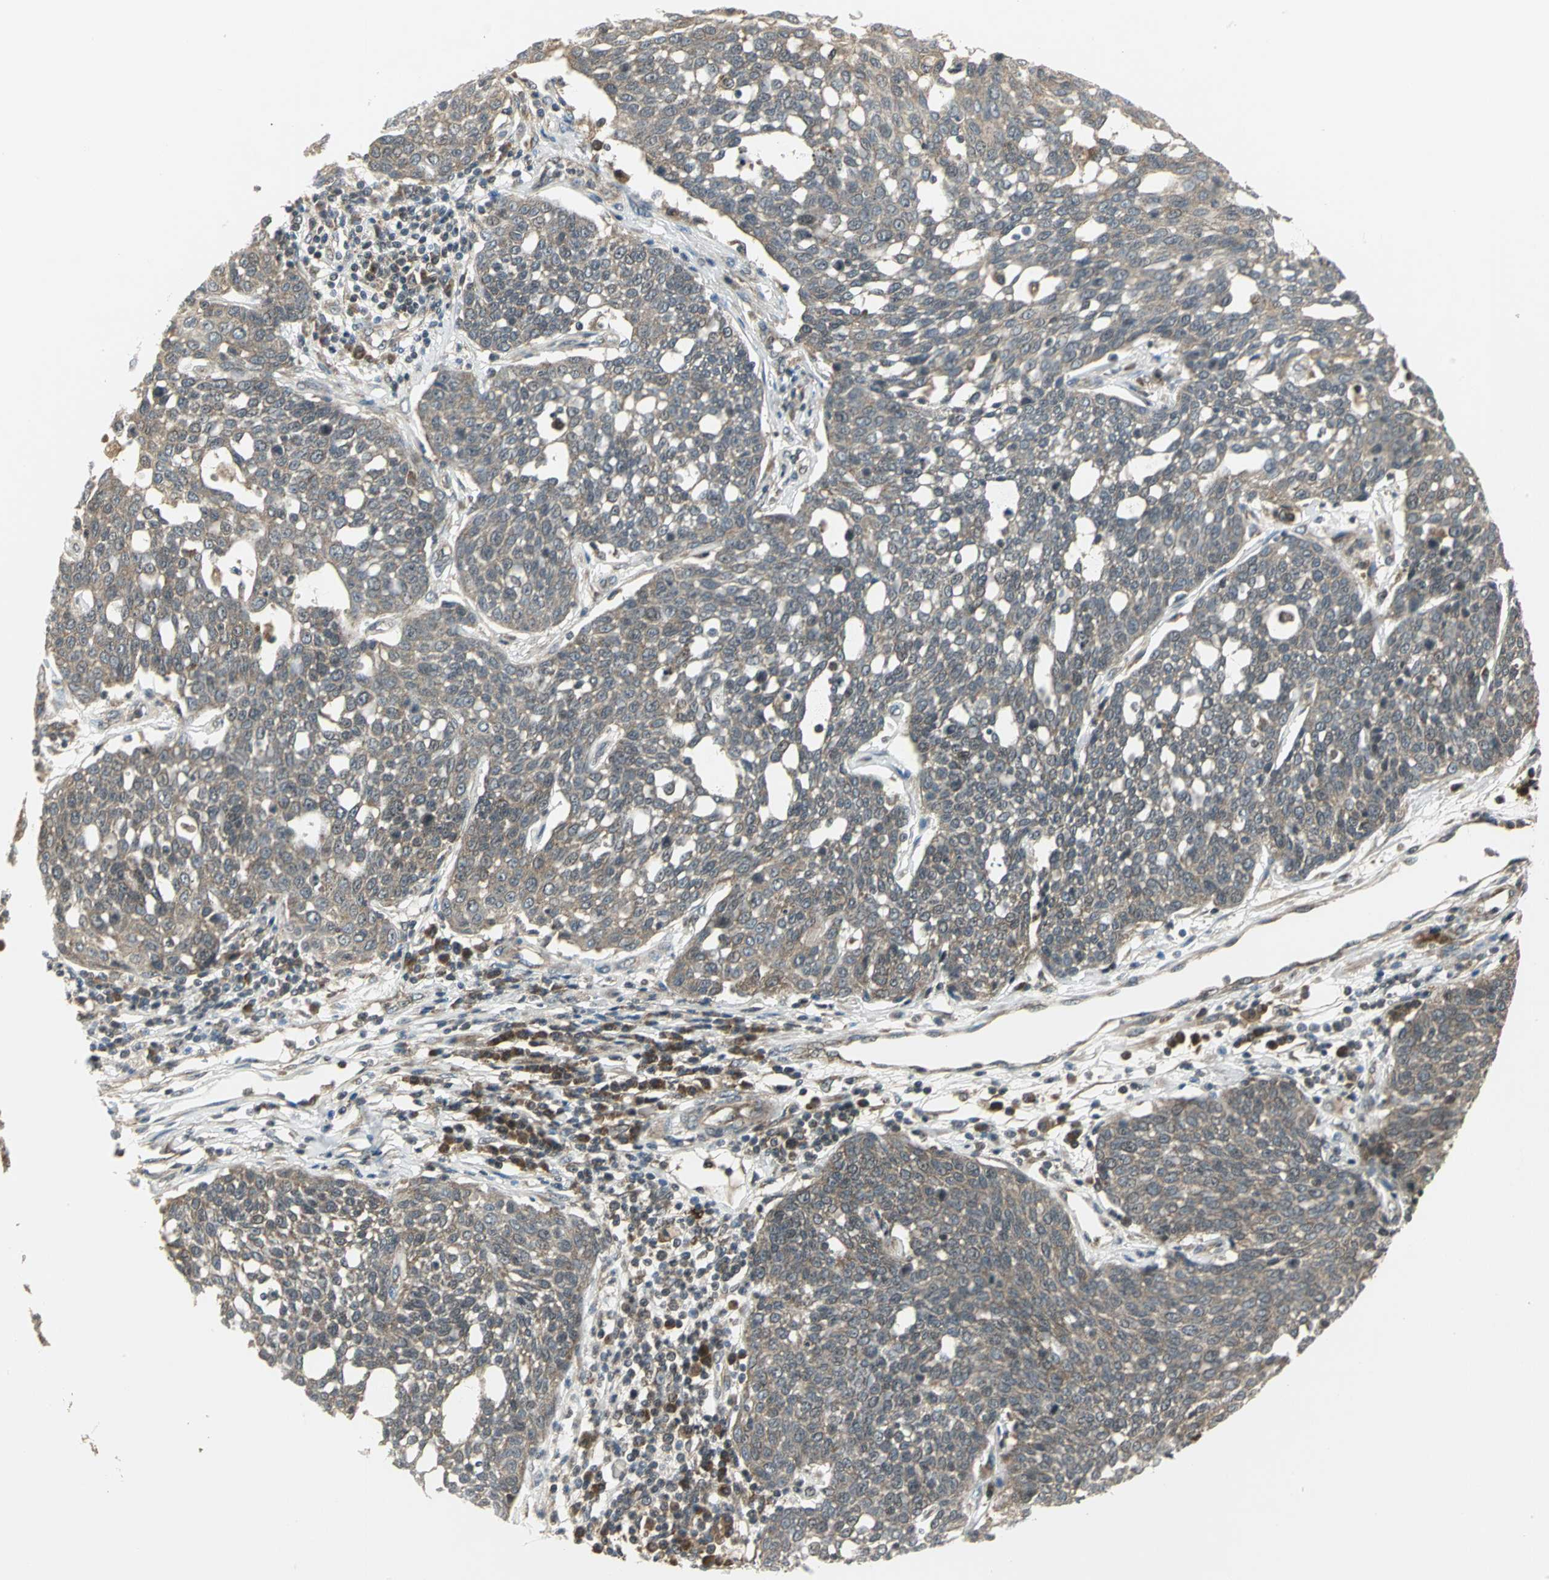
{"staining": {"intensity": "moderate", "quantity": ">75%", "location": "cytoplasmic/membranous"}, "tissue": "cervical cancer", "cell_type": "Tumor cells", "image_type": "cancer", "snomed": [{"axis": "morphology", "description": "Squamous cell carcinoma, NOS"}, {"axis": "topography", "description": "Cervix"}], "caption": "Cervical squamous cell carcinoma stained with DAB IHC reveals medium levels of moderate cytoplasmic/membranous expression in approximately >75% of tumor cells.", "gene": "MAPK8IP3", "patient": {"sex": "female", "age": 34}}